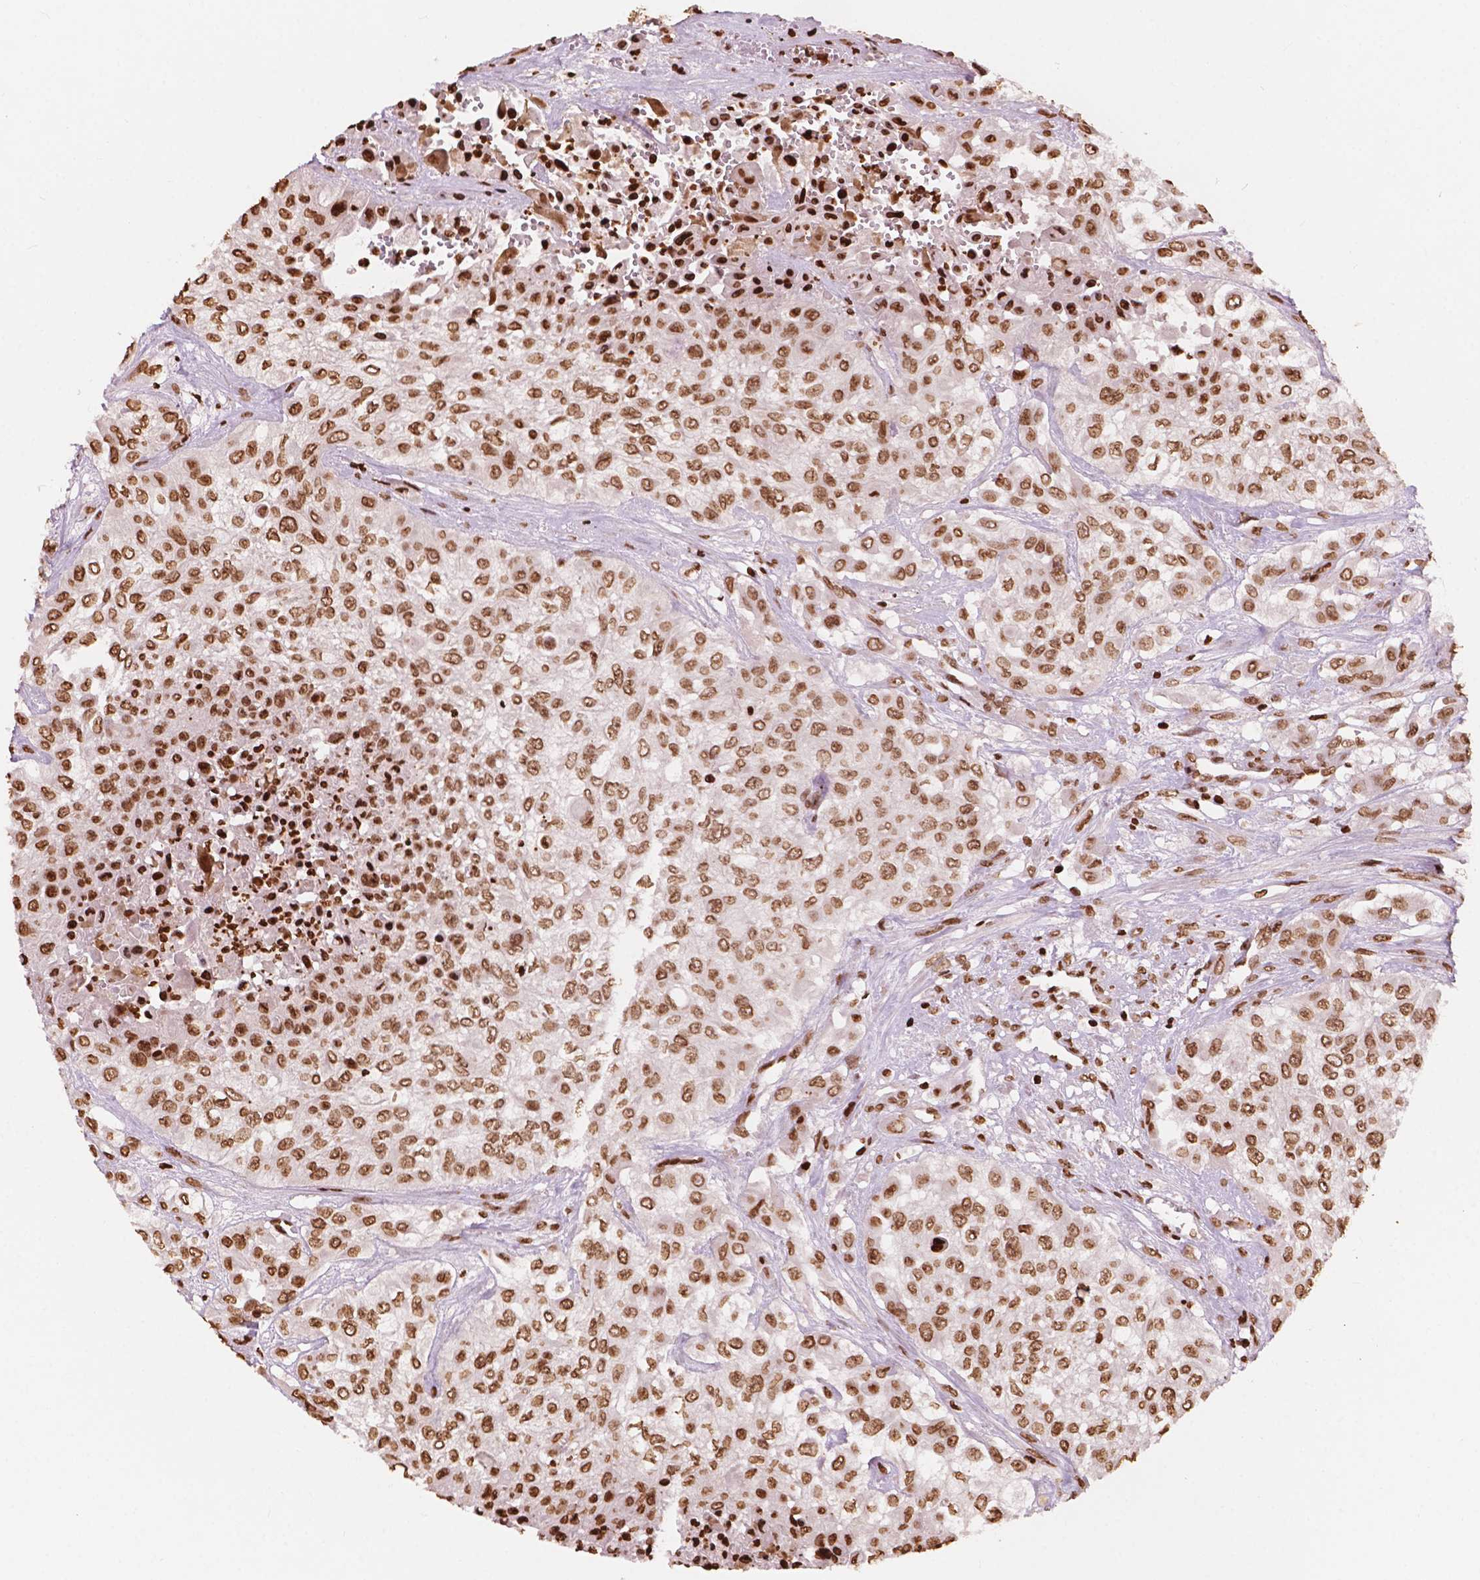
{"staining": {"intensity": "moderate", "quantity": ">75%", "location": "nuclear"}, "tissue": "urothelial cancer", "cell_type": "Tumor cells", "image_type": "cancer", "snomed": [{"axis": "morphology", "description": "Urothelial carcinoma, High grade"}, {"axis": "topography", "description": "Urinary bladder"}], "caption": "A brown stain shows moderate nuclear positivity of a protein in human urothelial cancer tumor cells.", "gene": "H3C7", "patient": {"sex": "male", "age": 57}}